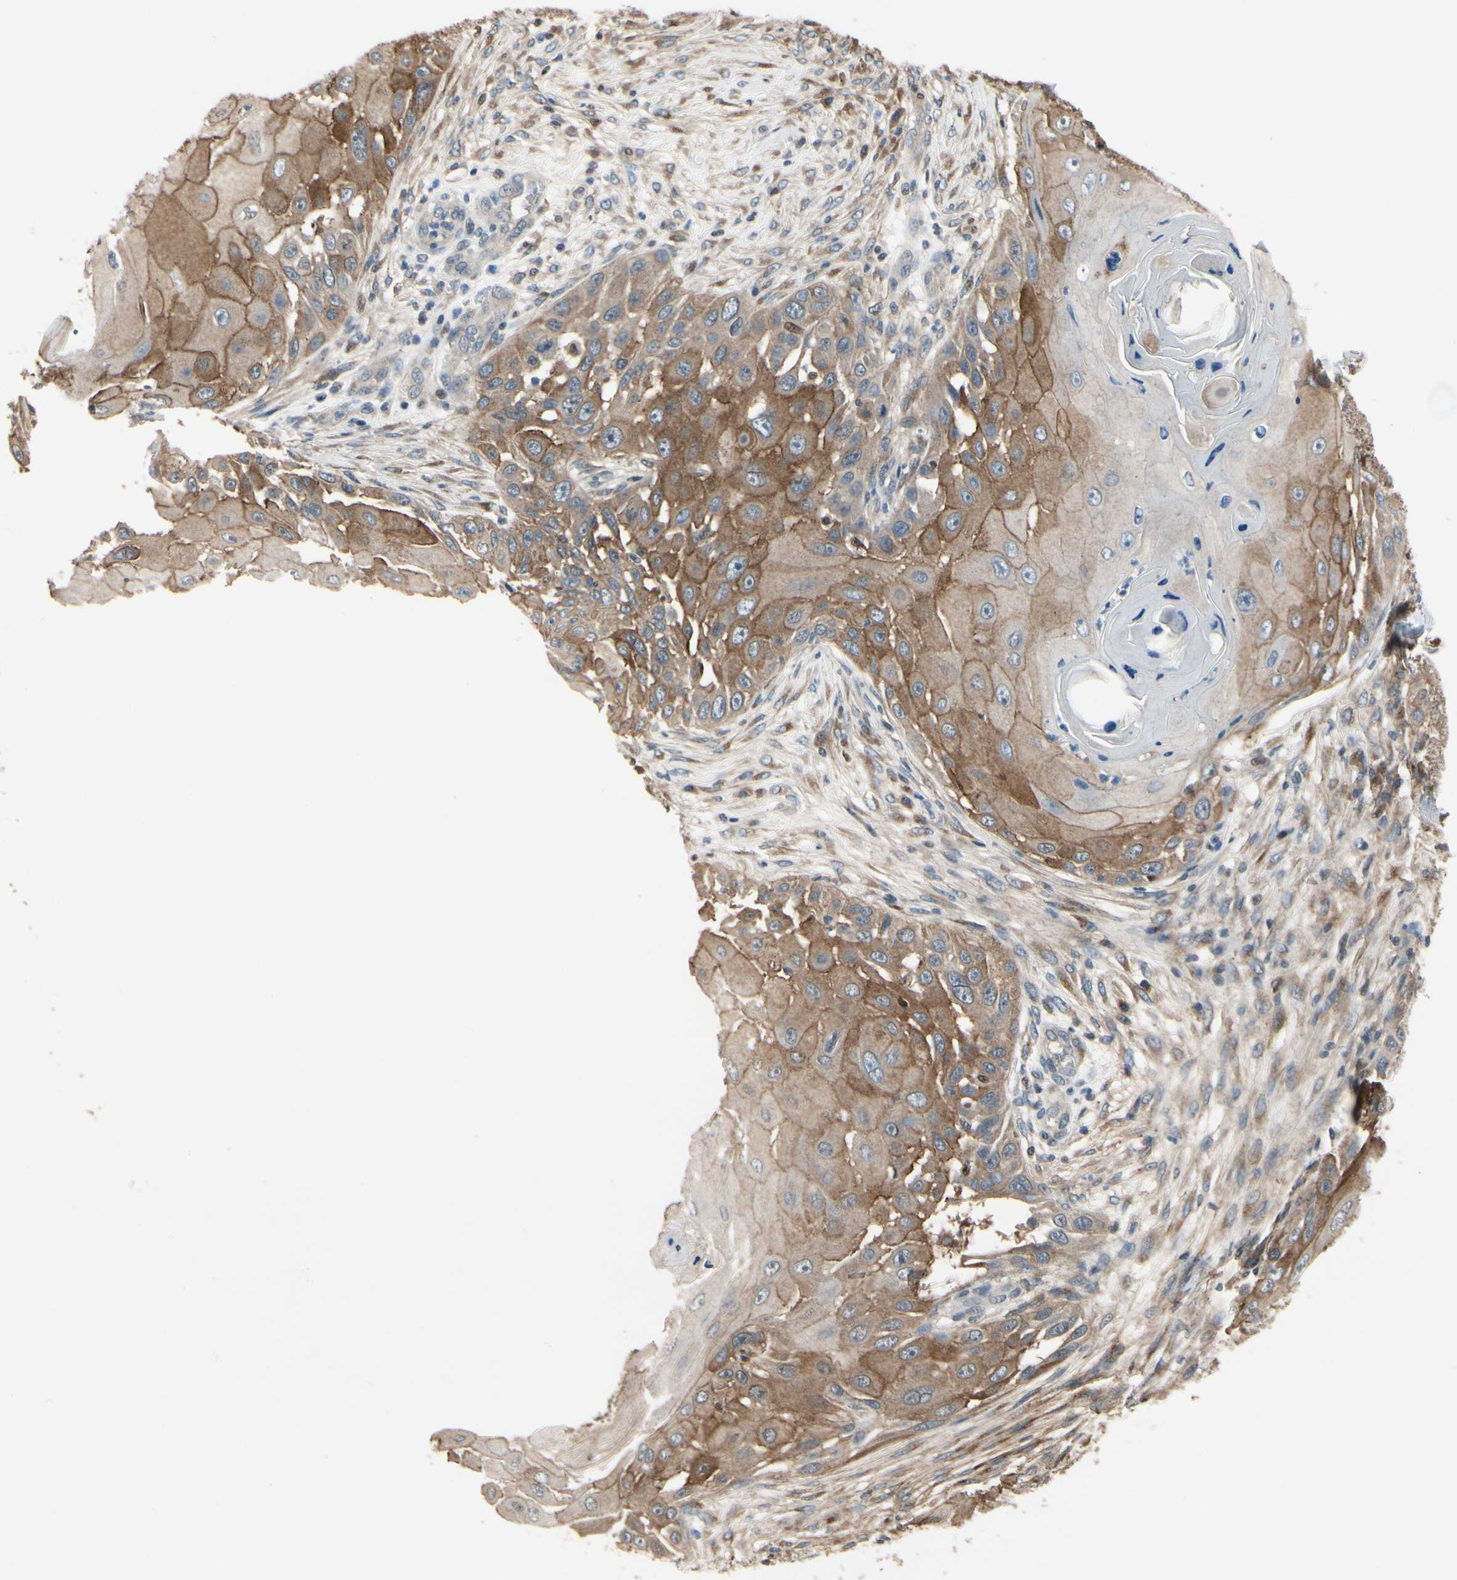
{"staining": {"intensity": "moderate", "quantity": ">75%", "location": "cytoplasmic/membranous"}, "tissue": "skin cancer", "cell_type": "Tumor cells", "image_type": "cancer", "snomed": [{"axis": "morphology", "description": "Squamous cell carcinoma, NOS"}, {"axis": "topography", "description": "Skin"}], "caption": "This is an image of IHC staining of skin cancer (squamous cell carcinoma), which shows moderate staining in the cytoplasmic/membranous of tumor cells.", "gene": "CGREF1", "patient": {"sex": "female", "age": 44}}